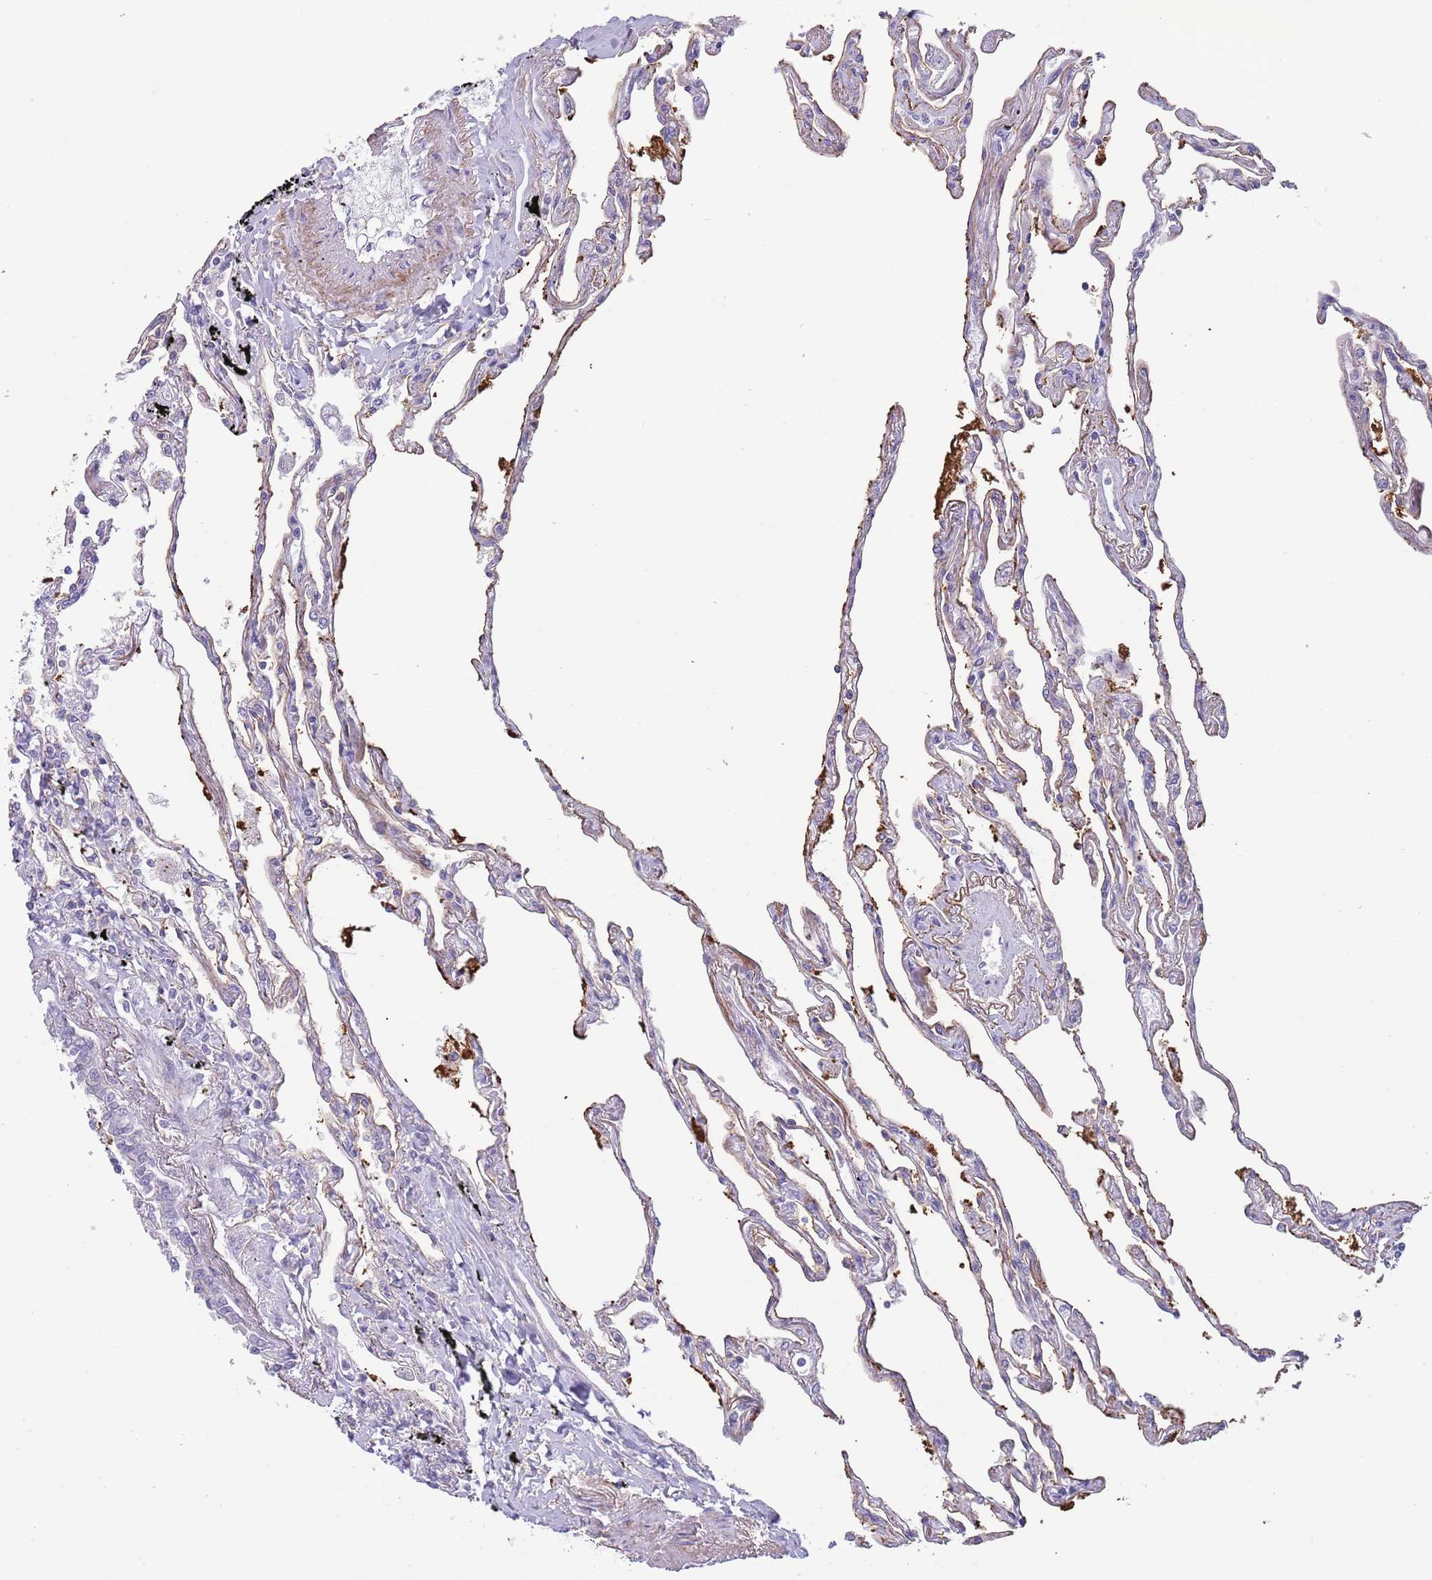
{"staining": {"intensity": "negative", "quantity": "none", "location": "none"}, "tissue": "lung", "cell_type": "Alveolar cells", "image_type": "normal", "snomed": [{"axis": "morphology", "description": "Normal tissue, NOS"}, {"axis": "topography", "description": "Lung"}], "caption": "A high-resolution histopathology image shows IHC staining of normal lung, which shows no significant positivity in alveolar cells. (DAB immunohistochemistry visualized using brightfield microscopy, high magnification).", "gene": "PIMREG", "patient": {"sex": "female", "age": 67}}